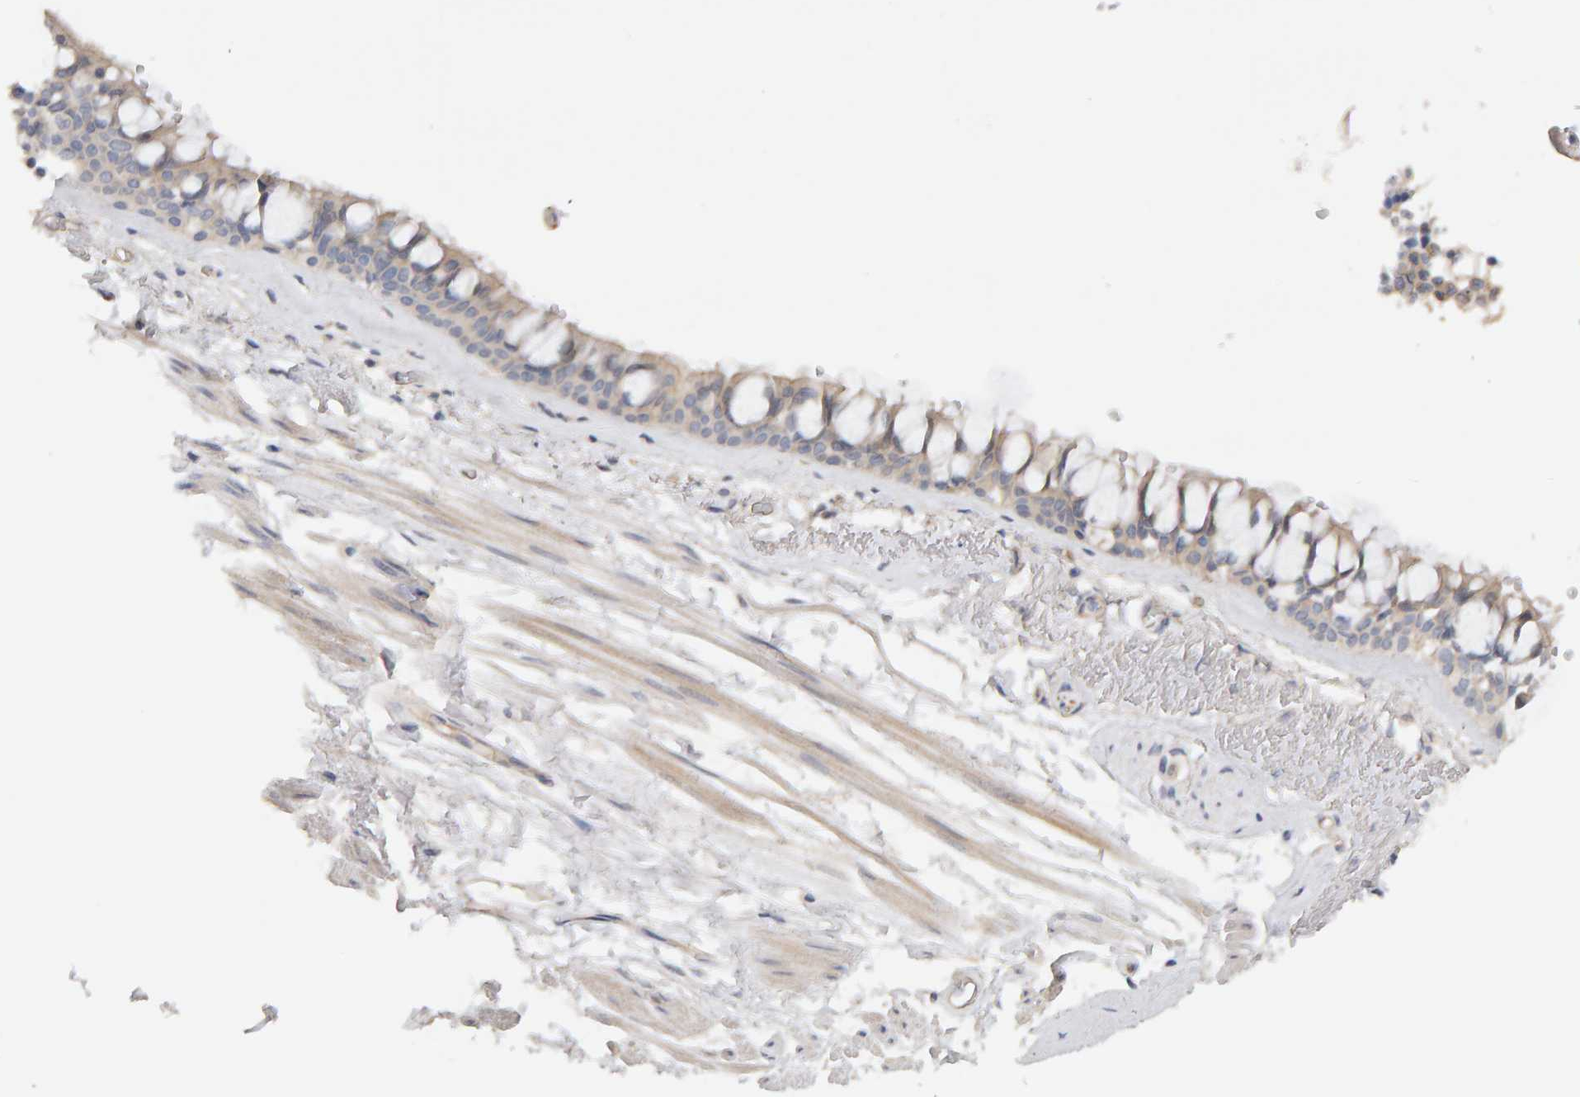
{"staining": {"intensity": "weak", "quantity": ">75%", "location": "cytoplasmic/membranous"}, "tissue": "bronchus", "cell_type": "Respiratory epithelial cells", "image_type": "normal", "snomed": [{"axis": "morphology", "description": "Normal tissue, NOS"}, {"axis": "topography", "description": "Bronchus"}], "caption": "This is an image of immunohistochemistry staining of normal bronchus, which shows weak expression in the cytoplasmic/membranous of respiratory epithelial cells.", "gene": "PPP1R16A", "patient": {"sex": "male", "age": 66}}